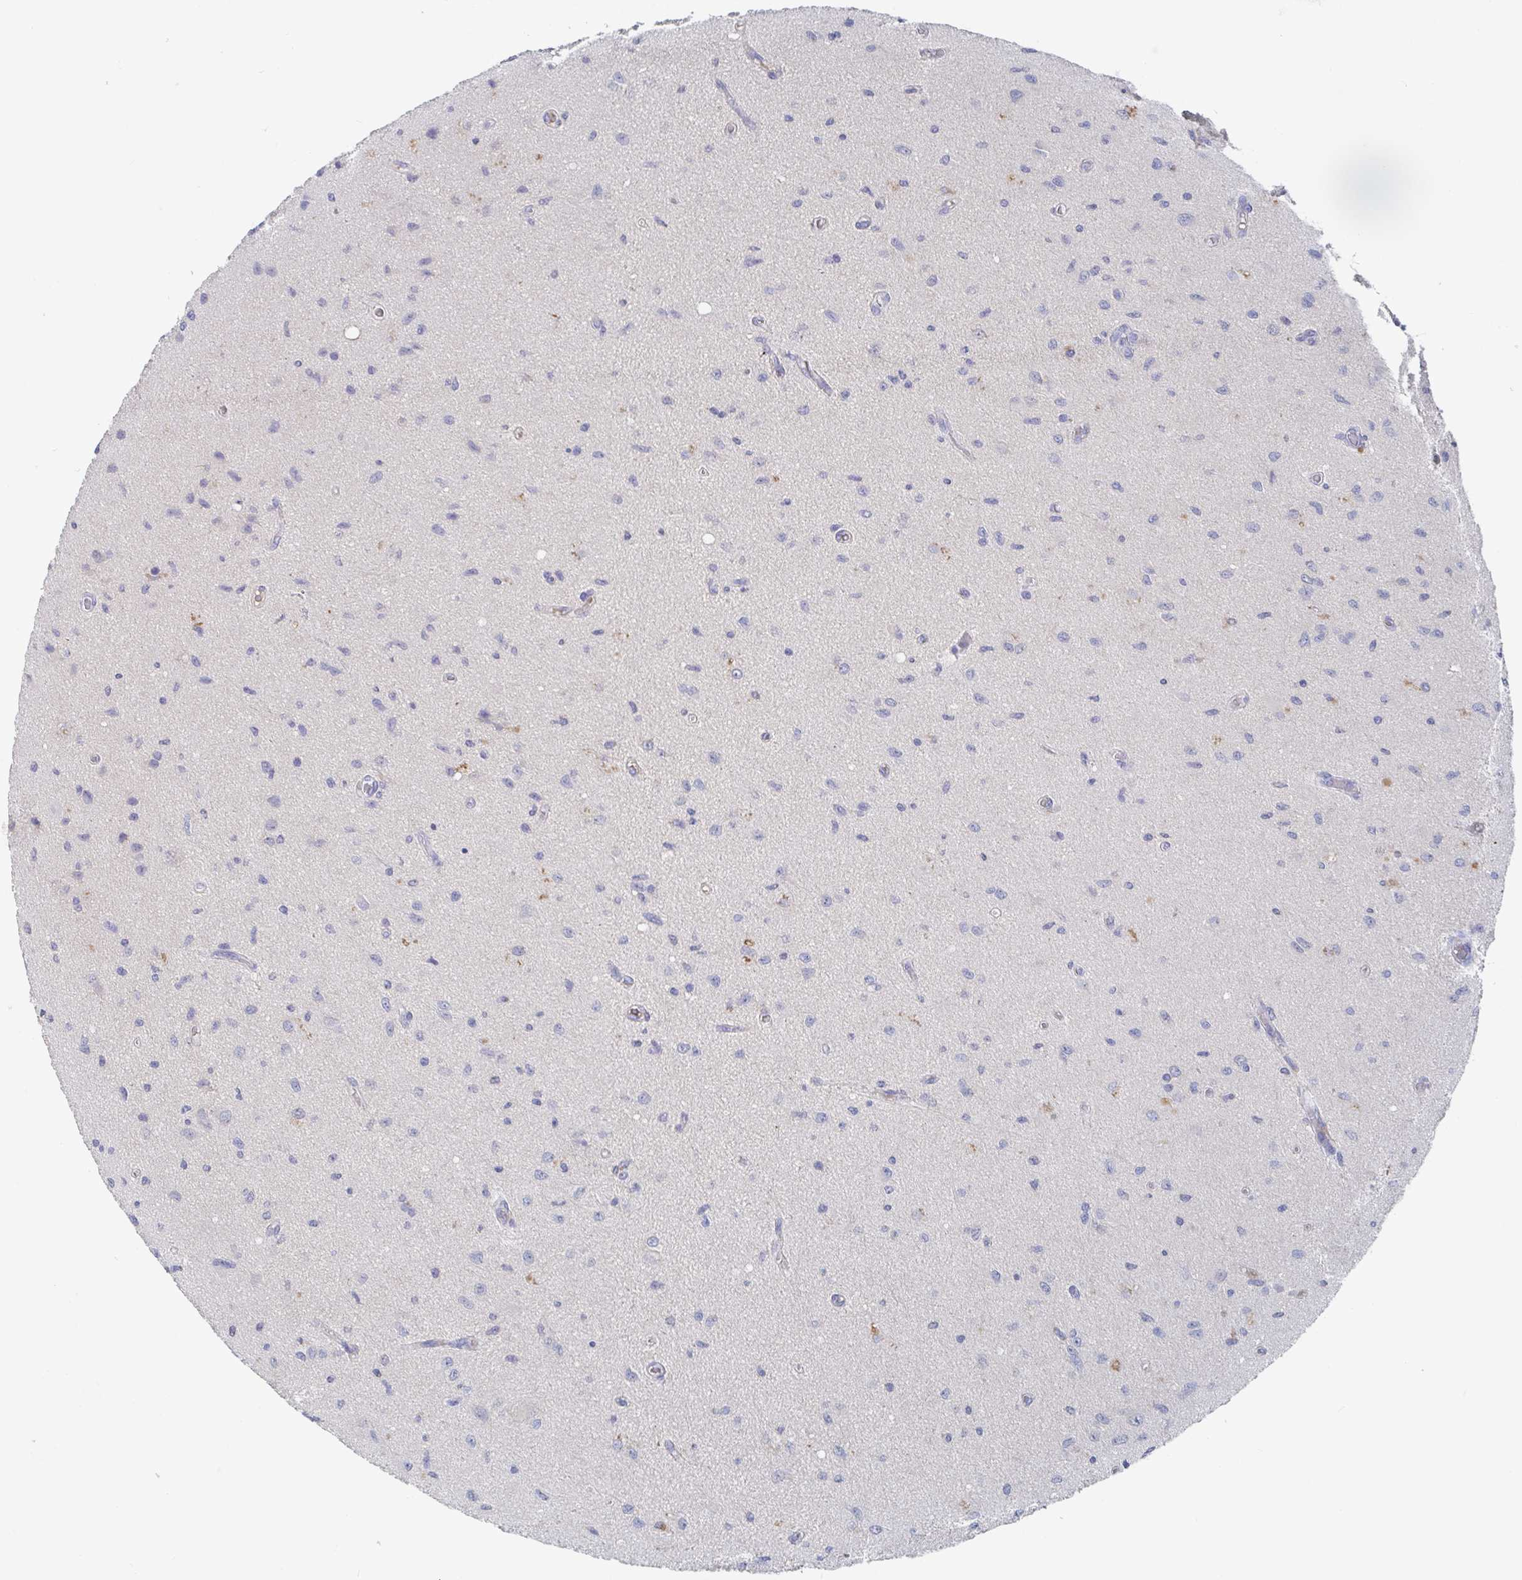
{"staining": {"intensity": "negative", "quantity": "none", "location": "none"}, "tissue": "glioma", "cell_type": "Tumor cells", "image_type": "cancer", "snomed": [{"axis": "morphology", "description": "Glioma, malignant, High grade"}, {"axis": "topography", "description": "Brain"}], "caption": "DAB immunohistochemical staining of malignant glioma (high-grade) reveals no significant positivity in tumor cells. (Immunohistochemistry, brightfield microscopy, high magnification).", "gene": "GPR148", "patient": {"sex": "male", "age": 67}}